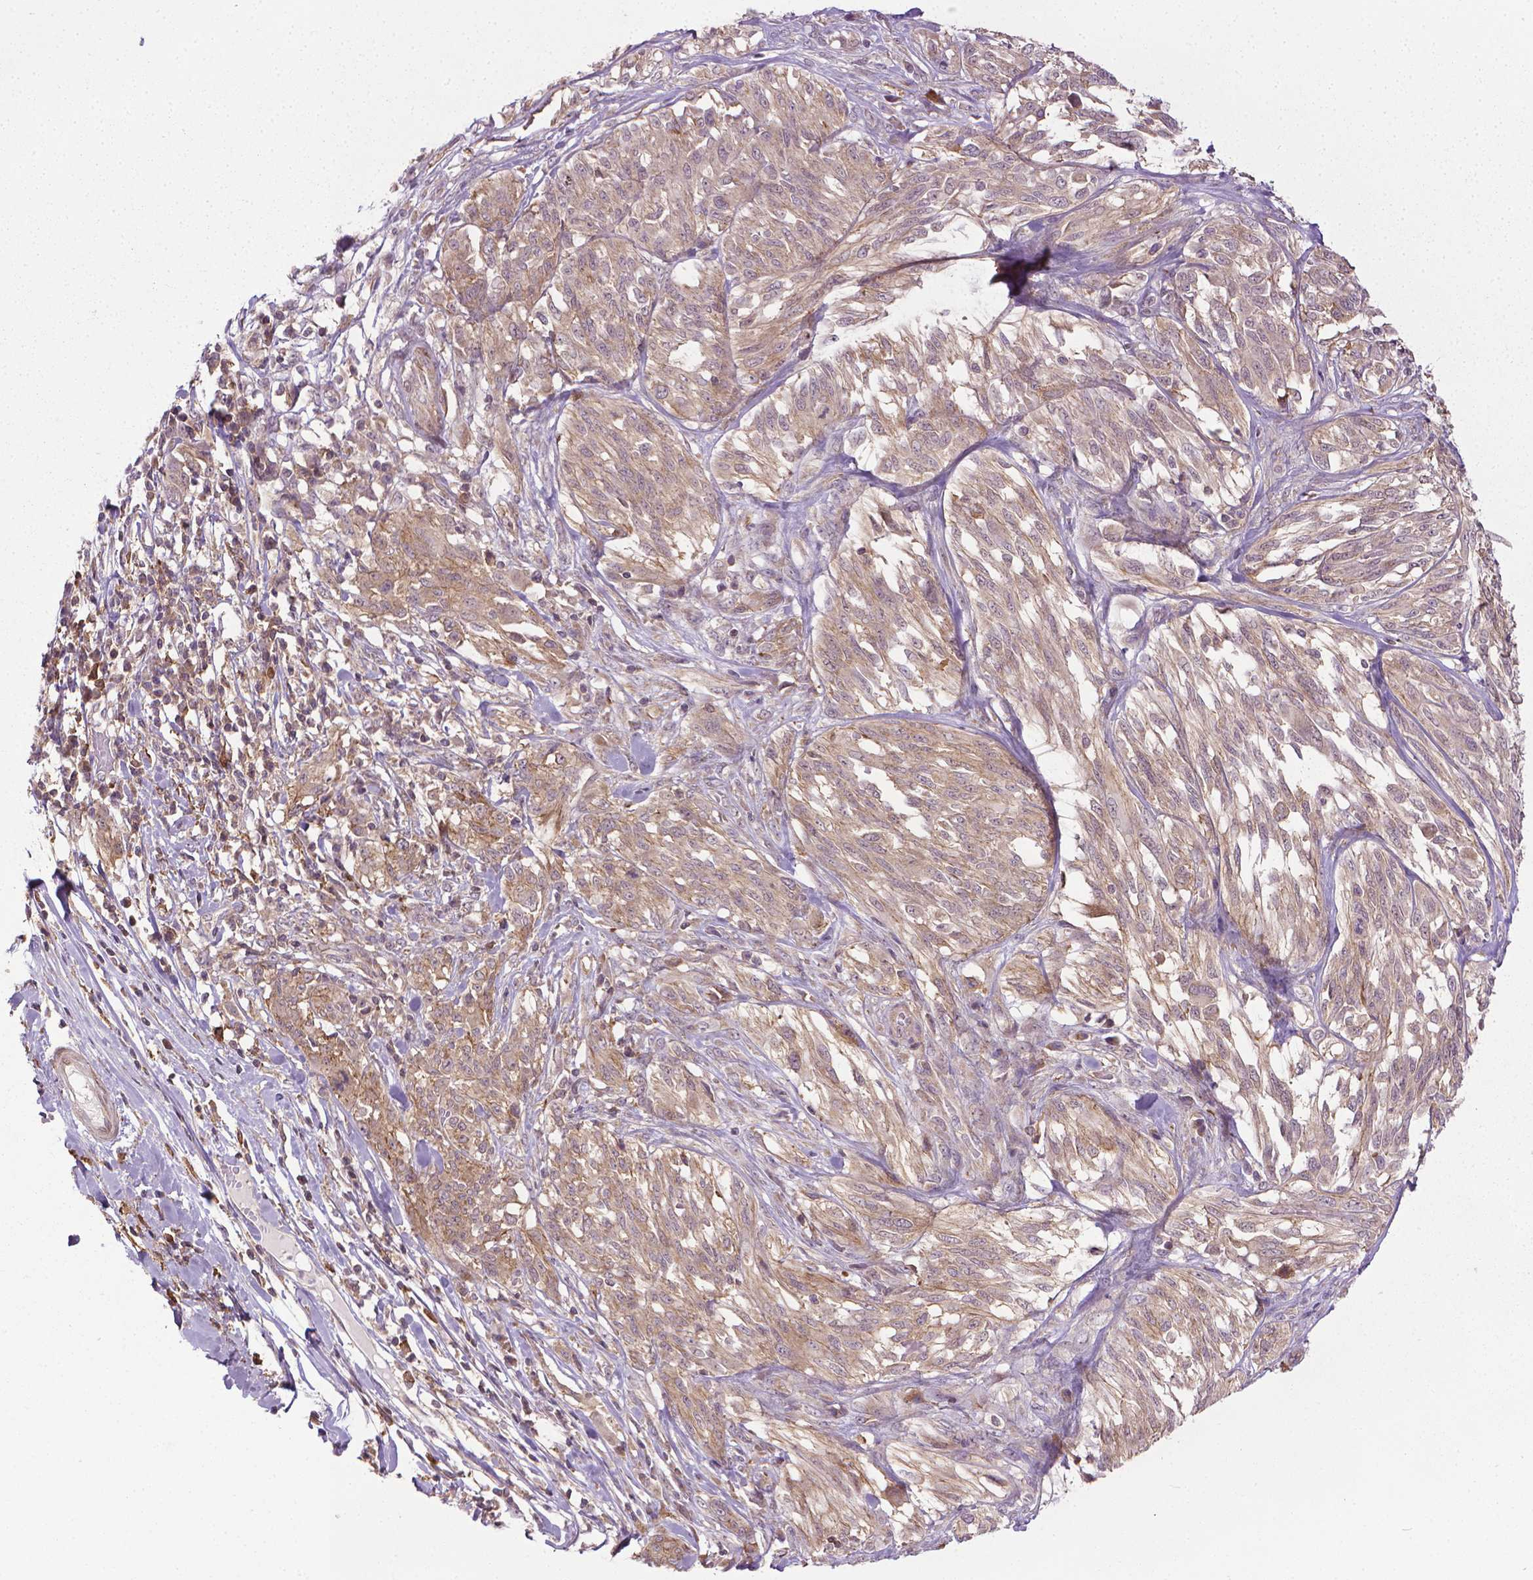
{"staining": {"intensity": "moderate", "quantity": ">75%", "location": "cytoplasmic/membranous"}, "tissue": "melanoma", "cell_type": "Tumor cells", "image_type": "cancer", "snomed": [{"axis": "morphology", "description": "Malignant melanoma, NOS"}, {"axis": "topography", "description": "Skin"}], "caption": "An image of human melanoma stained for a protein reveals moderate cytoplasmic/membranous brown staining in tumor cells.", "gene": "PRAG1", "patient": {"sex": "female", "age": 91}}